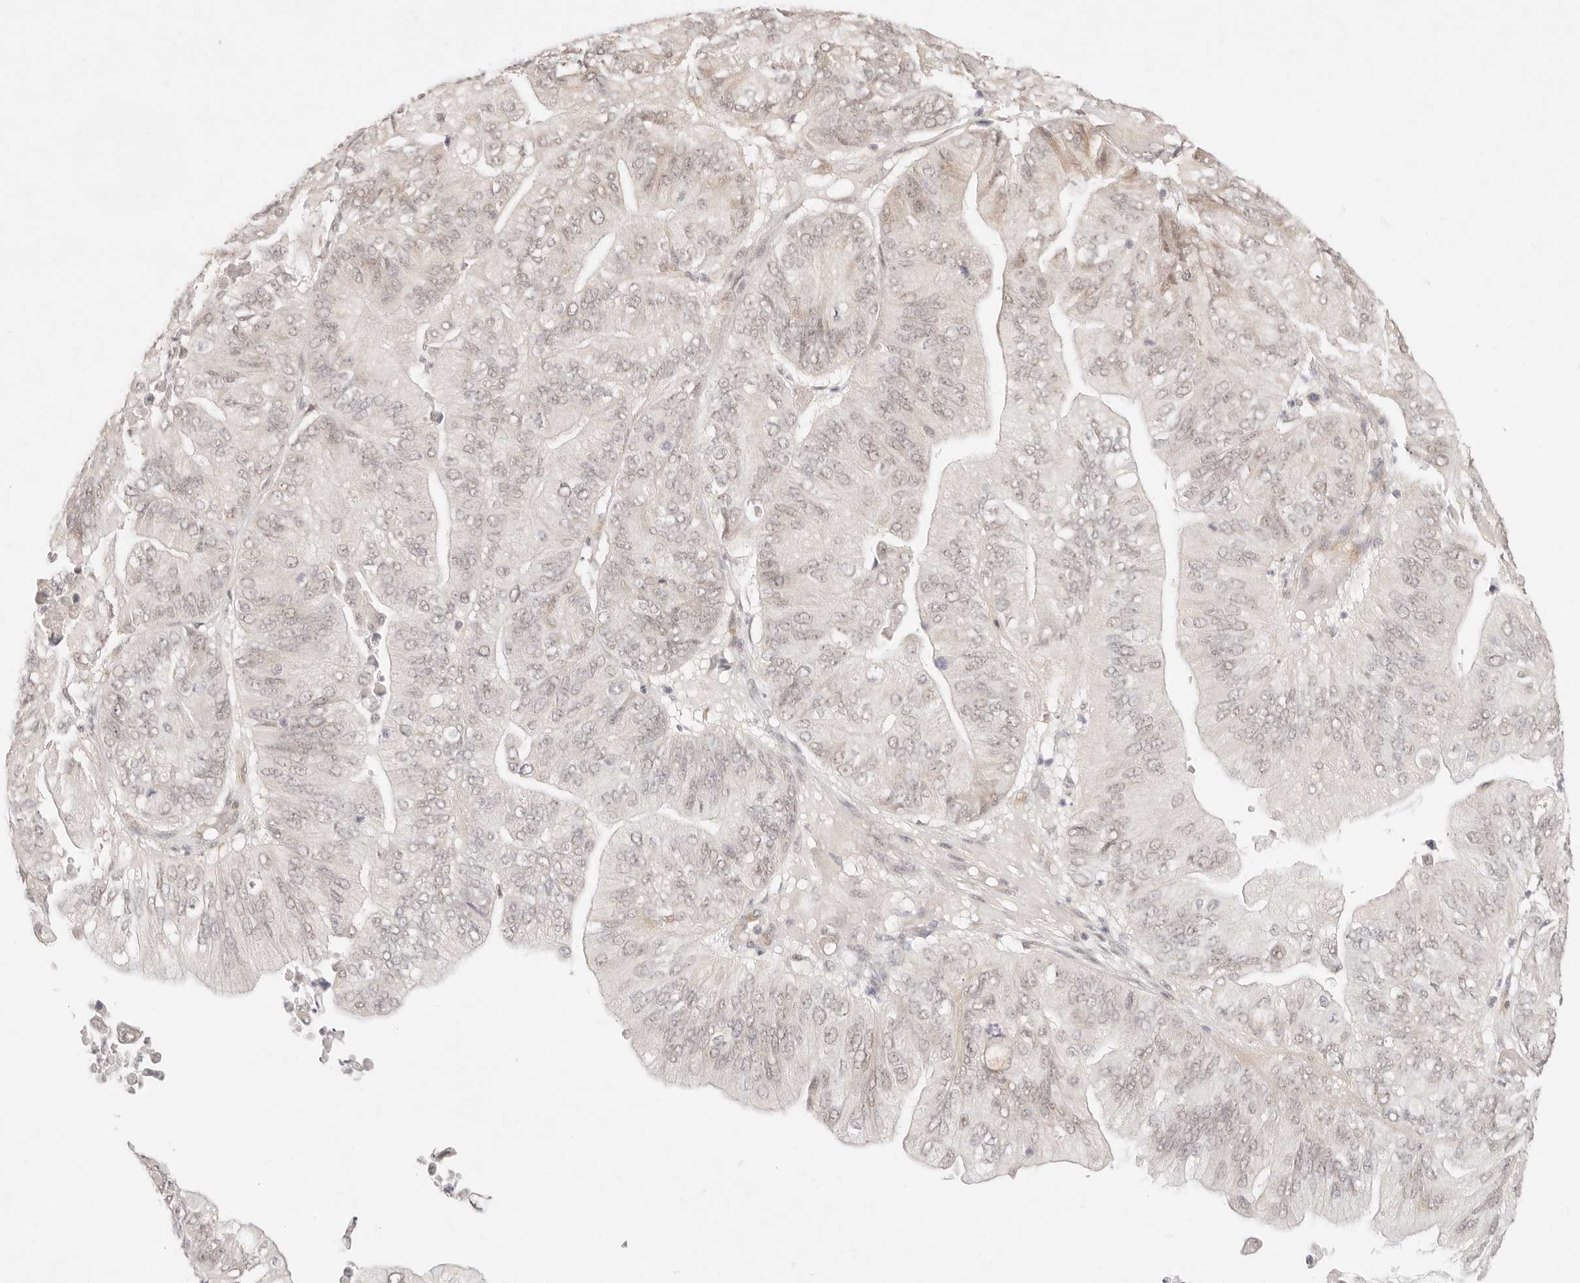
{"staining": {"intensity": "weak", "quantity": "<25%", "location": "cytoplasmic/membranous,nuclear"}, "tissue": "ovarian cancer", "cell_type": "Tumor cells", "image_type": "cancer", "snomed": [{"axis": "morphology", "description": "Cystadenocarcinoma, mucinous, NOS"}, {"axis": "topography", "description": "Ovary"}], "caption": "Immunohistochemistry image of neoplastic tissue: mucinous cystadenocarcinoma (ovarian) stained with DAB (3,3'-diaminobenzidine) displays no significant protein staining in tumor cells.", "gene": "GPR156", "patient": {"sex": "female", "age": 61}}